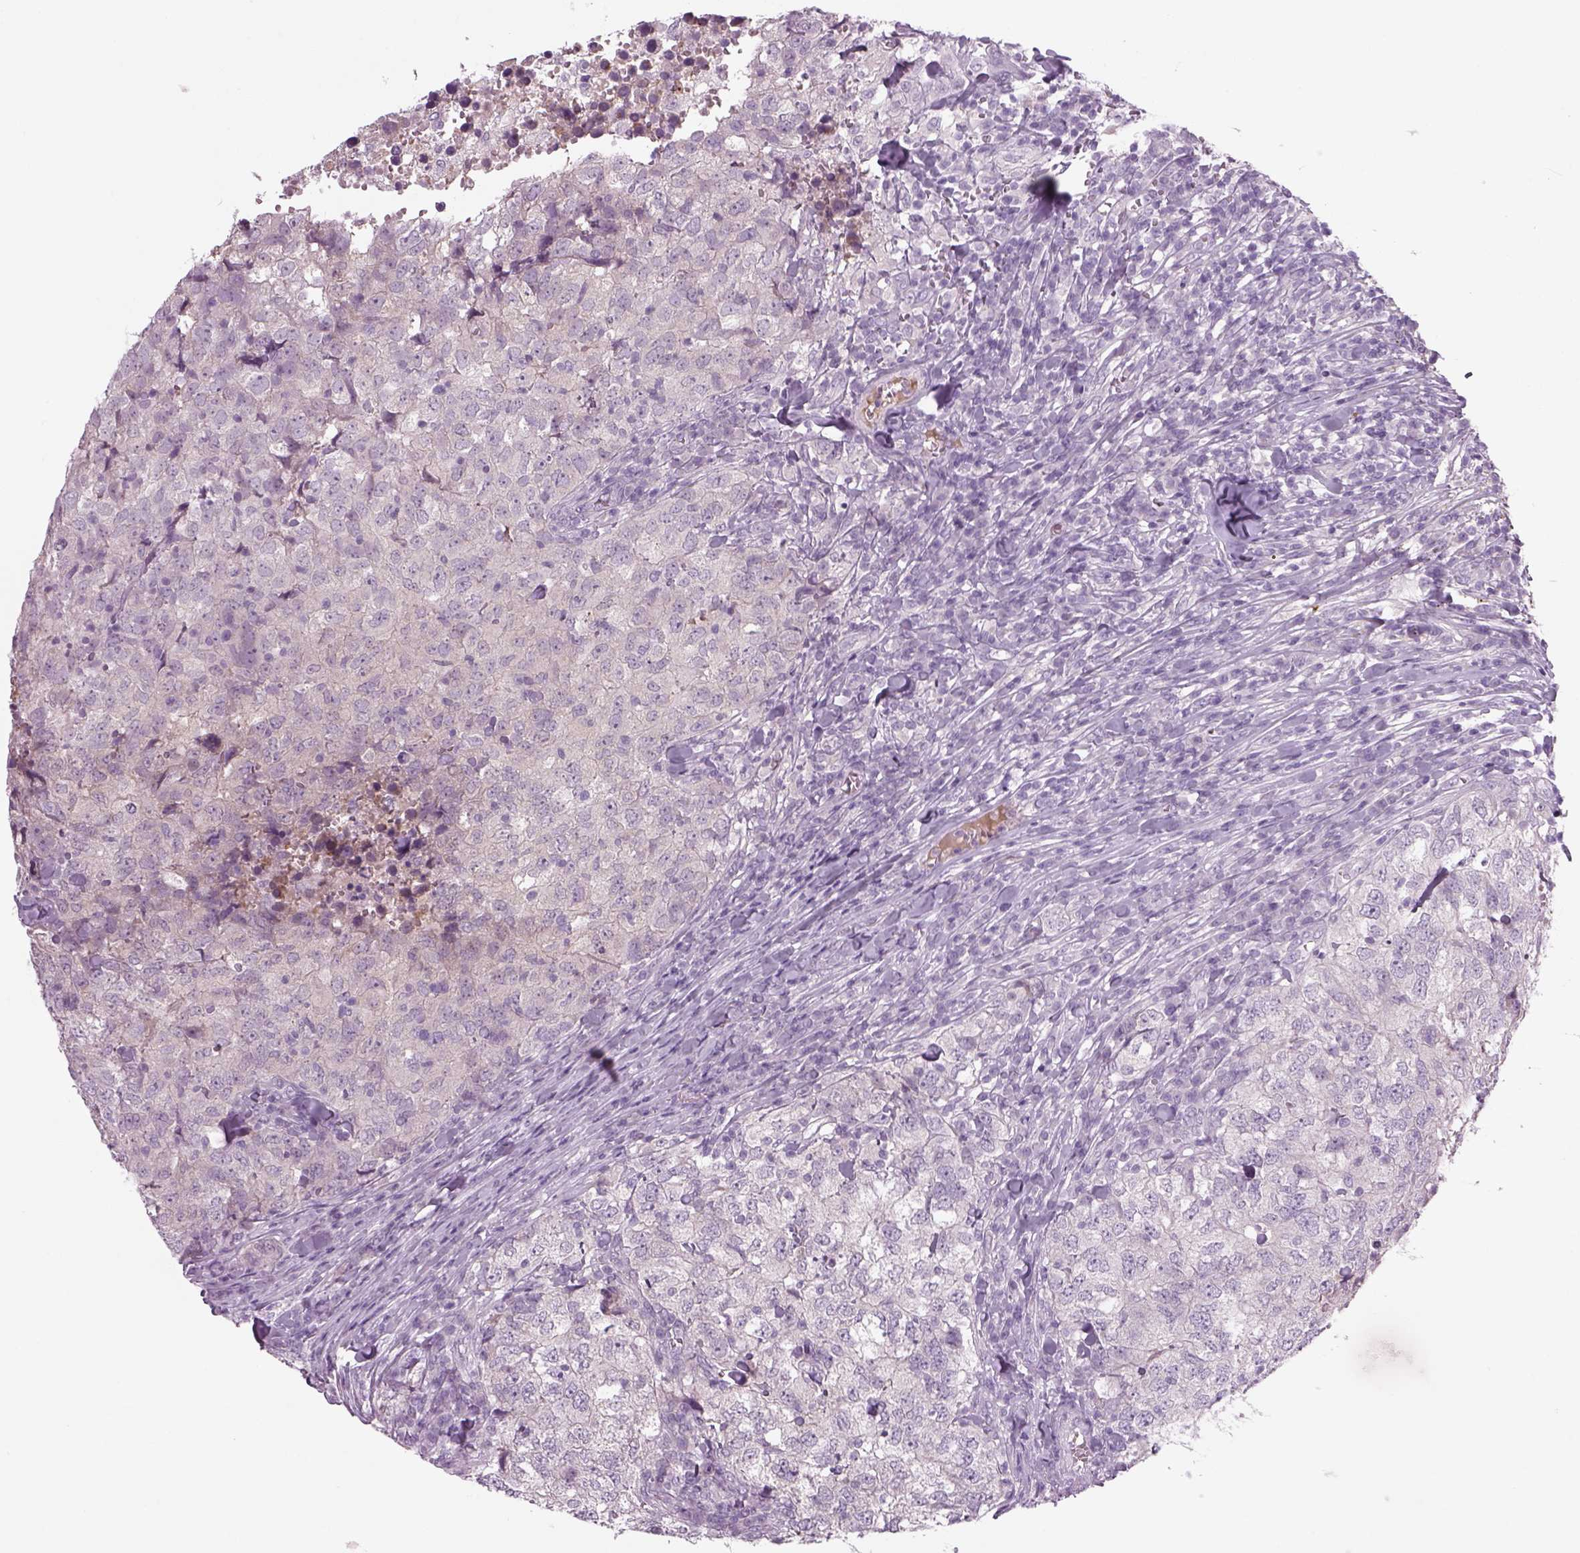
{"staining": {"intensity": "negative", "quantity": "none", "location": "none"}, "tissue": "breast cancer", "cell_type": "Tumor cells", "image_type": "cancer", "snomed": [{"axis": "morphology", "description": "Duct carcinoma"}, {"axis": "topography", "description": "Breast"}], "caption": "This is an IHC micrograph of intraductal carcinoma (breast). There is no staining in tumor cells.", "gene": "MDH1B", "patient": {"sex": "female", "age": 30}}